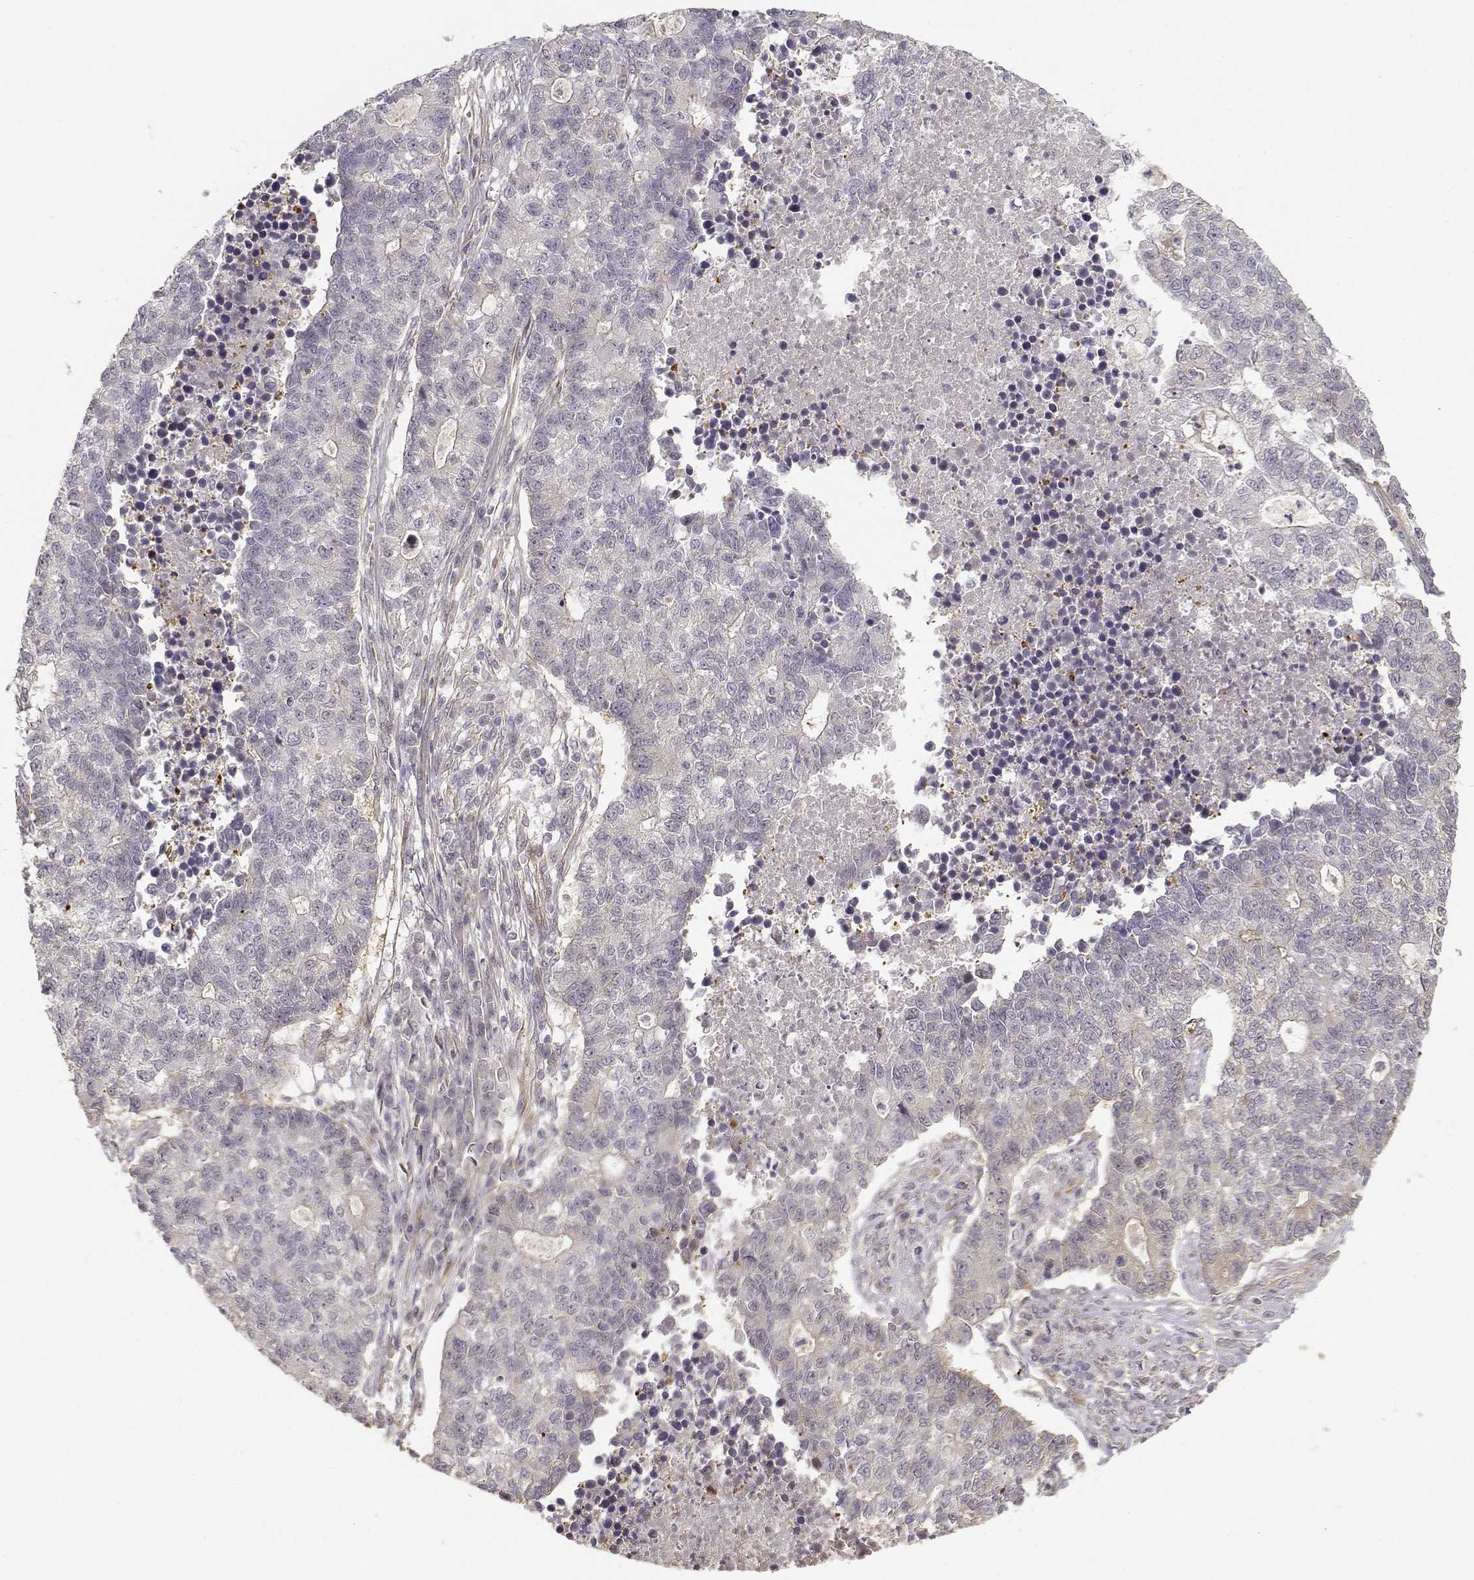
{"staining": {"intensity": "negative", "quantity": "none", "location": "none"}, "tissue": "lung cancer", "cell_type": "Tumor cells", "image_type": "cancer", "snomed": [{"axis": "morphology", "description": "Adenocarcinoma, NOS"}, {"axis": "topography", "description": "Lung"}], "caption": "High magnification brightfield microscopy of lung cancer stained with DAB (3,3'-diaminobenzidine) (brown) and counterstained with hematoxylin (blue): tumor cells show no significant expression.", "gene": "RGS9BP", "patient": {"sex": "male", "age": 57}}